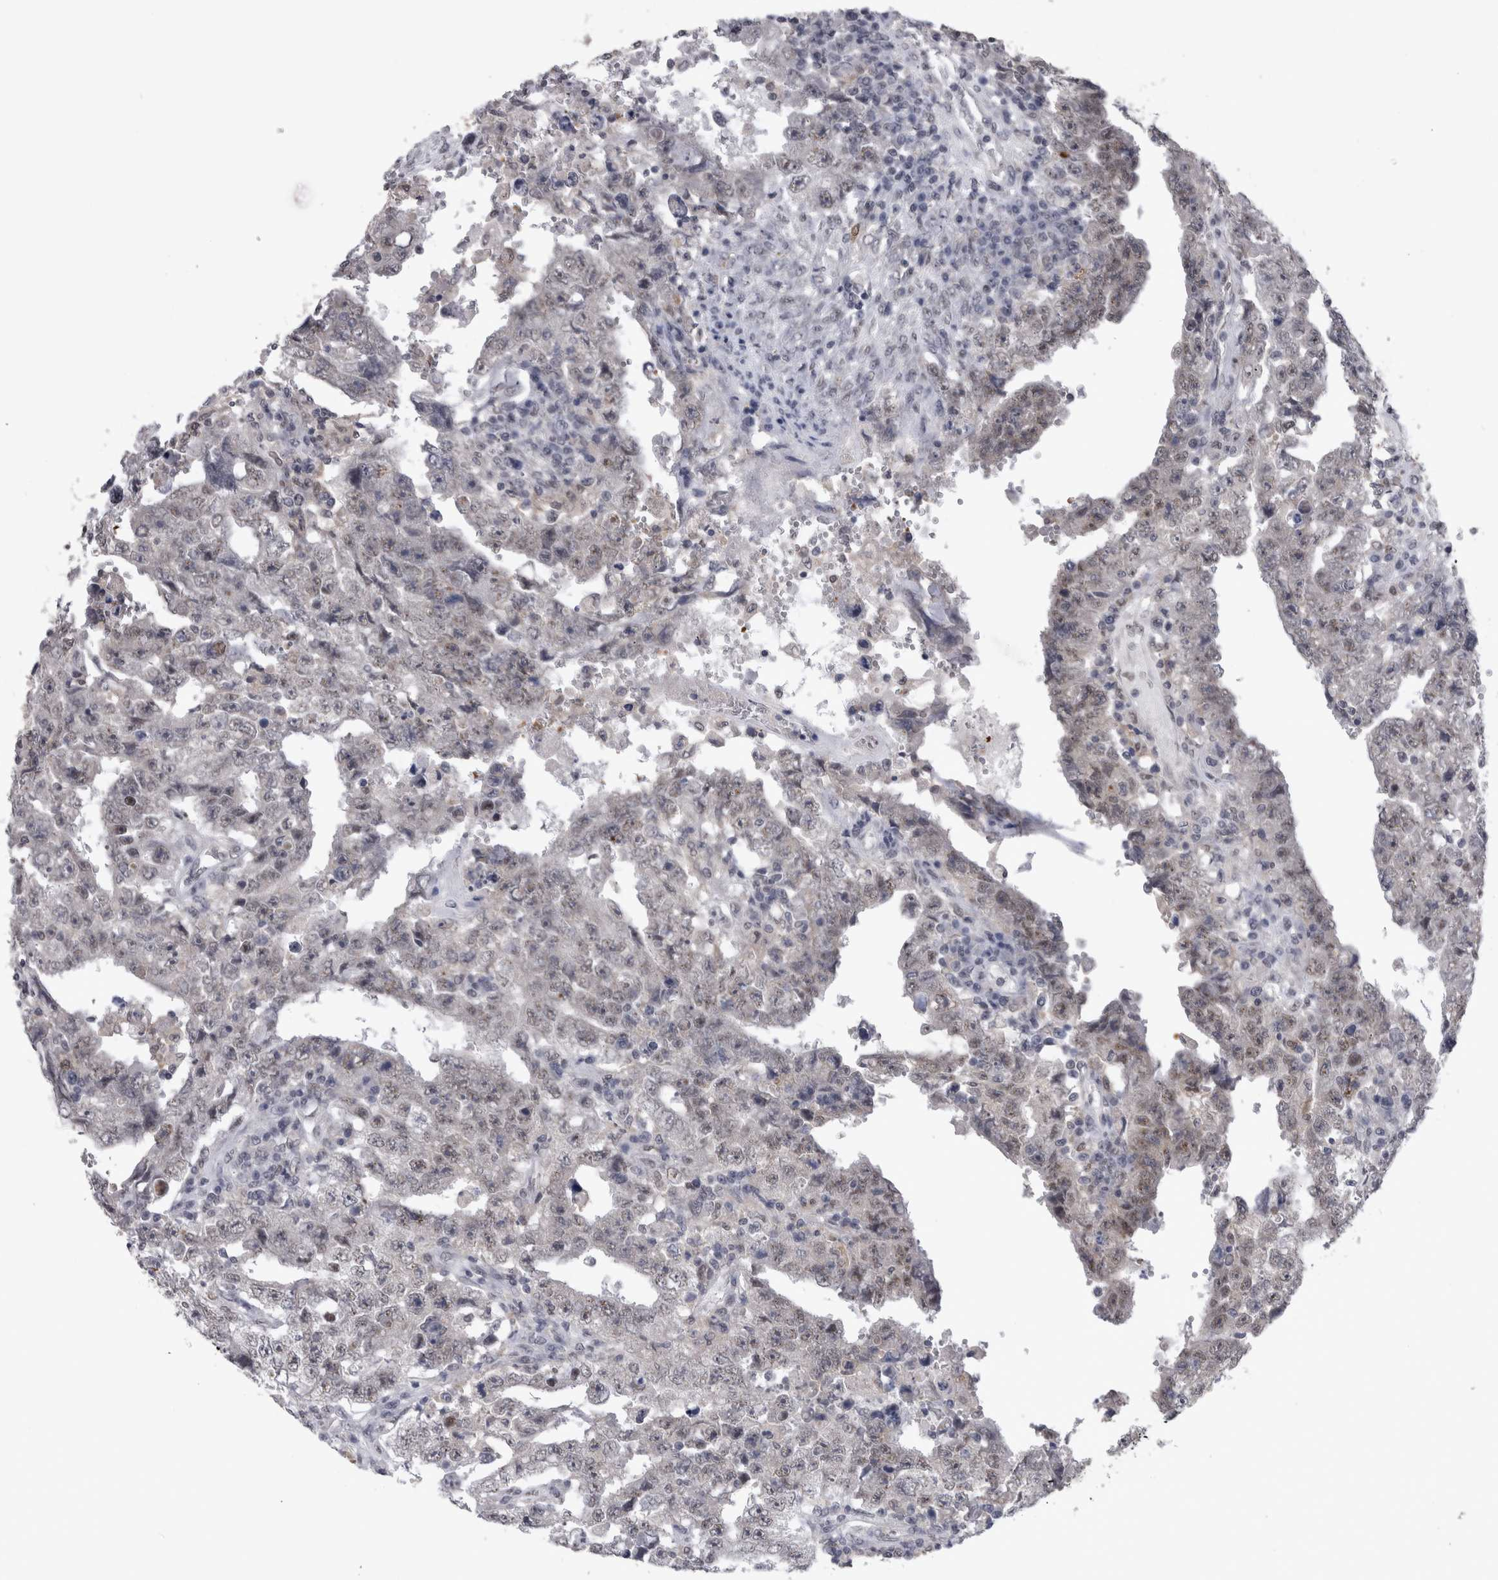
{"staining": {"intensity": "negative", "quantity": "none", "location": "none"}, "tissue": "testis cancer", "cell_type": "Tumor cells", "image_type": "cancer", "snomed": [{"axis": "morphology", "description": "Carcinoma, Embryonal, NOS"}, {"axis": "topography", "description": "Testis"}], "caption": "Immunohistochemistry (IHC) of testis embryonal carcinoma reveals no staining in tumor cells. (DAB (3,3'-diaminobenzidine) immunohistochemistry visualized using brightfield microscopy, high magnification).", "gene": "PEBP4", "patient": {"sex": "male", "age": 26}}